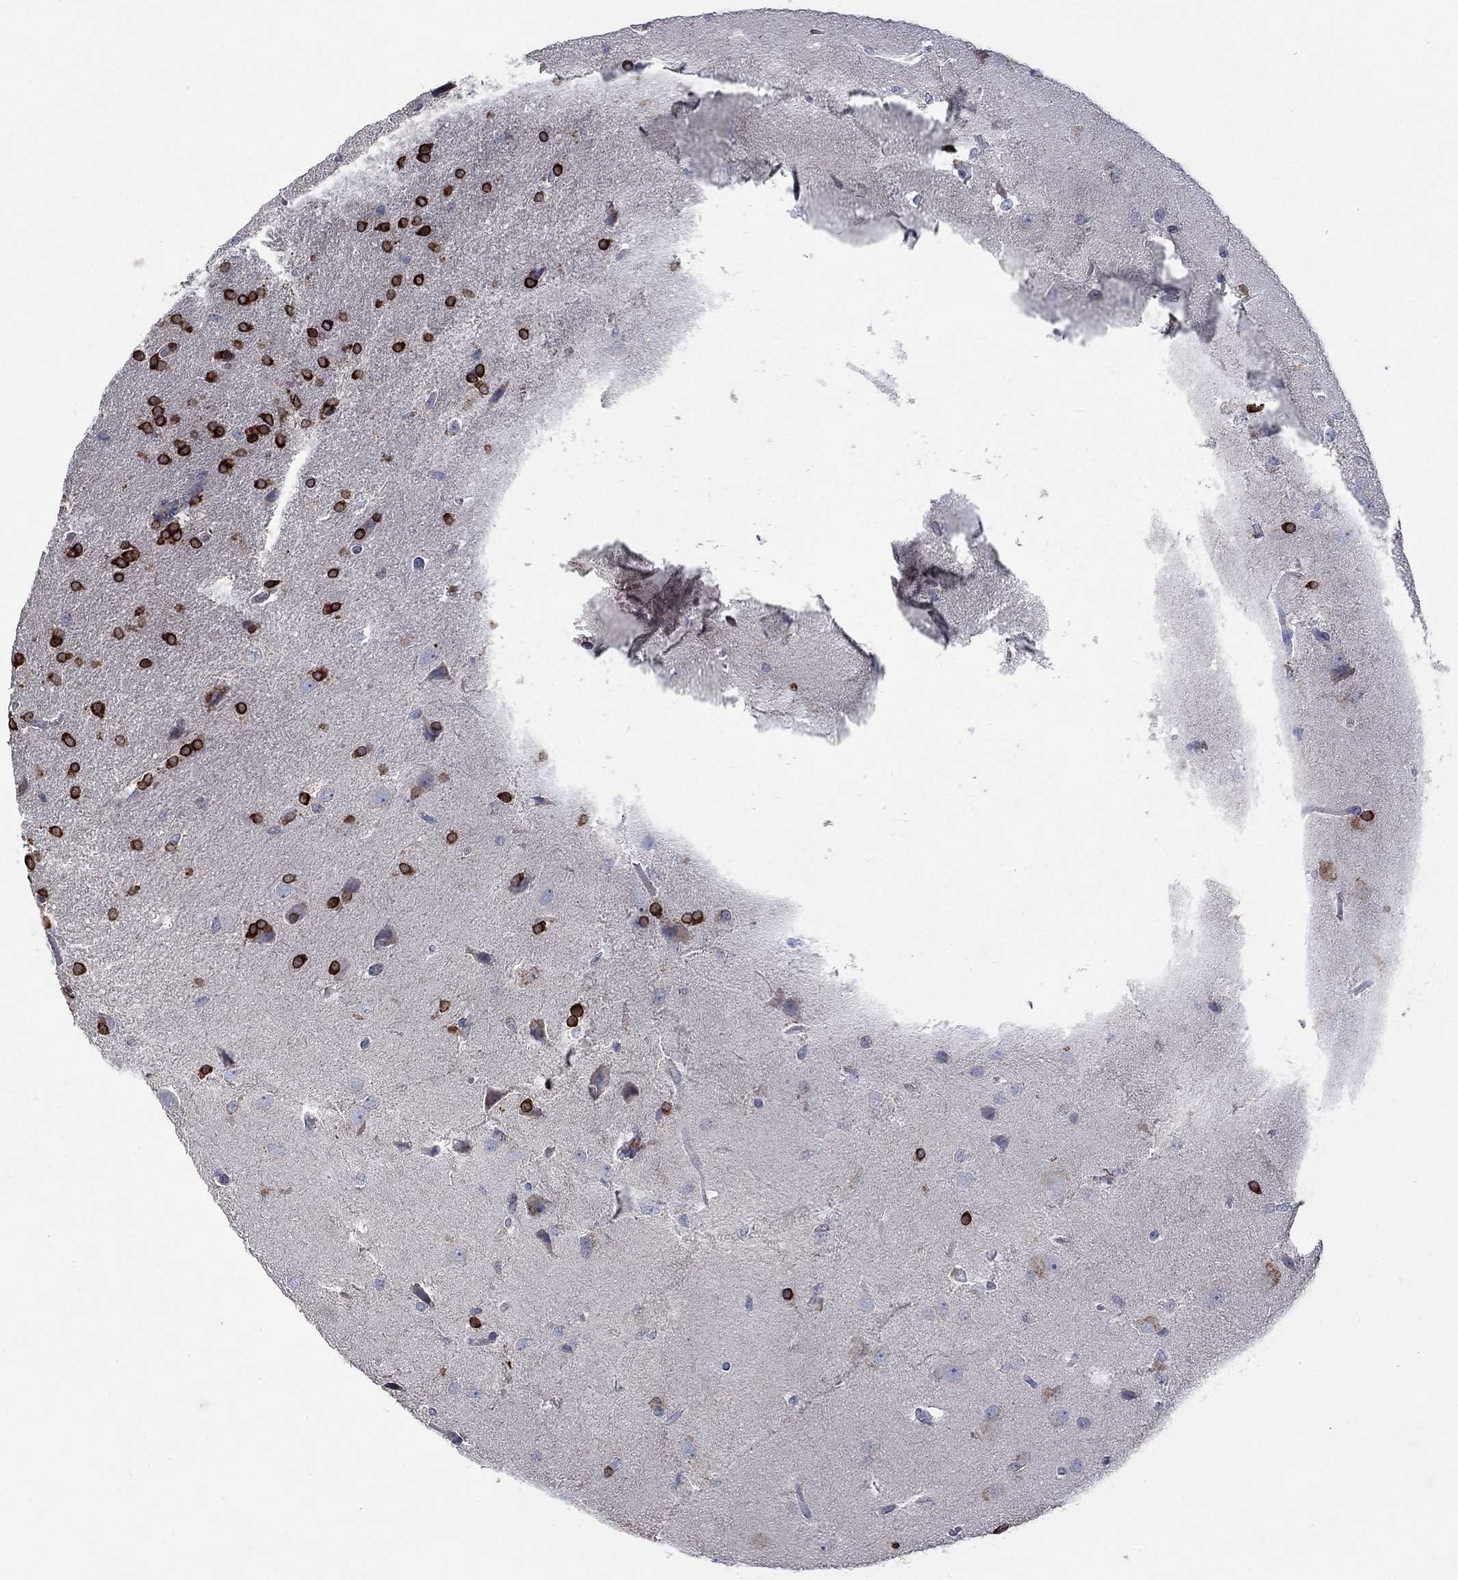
{"staining": {"intensity": "strong", "quantity": ">75%", "location": "cytoplasmic/membranous"}, "tissue": "glioma", "cell_type": "Tumor cells", "image_type": "cancer", "snomed": [{"axis": "morphology", "description": "Glioma, malignant, Low grade"}, {"axis": "topography", "description": "Brain"}], "caption": "Glioma was stained to show a protein in brown. There is high levels of strong cytoplasmic/membranous staining in about >75% of tumor cells.", "gene": "UGT8", "patient": {"sex": "female", "age": 32}}